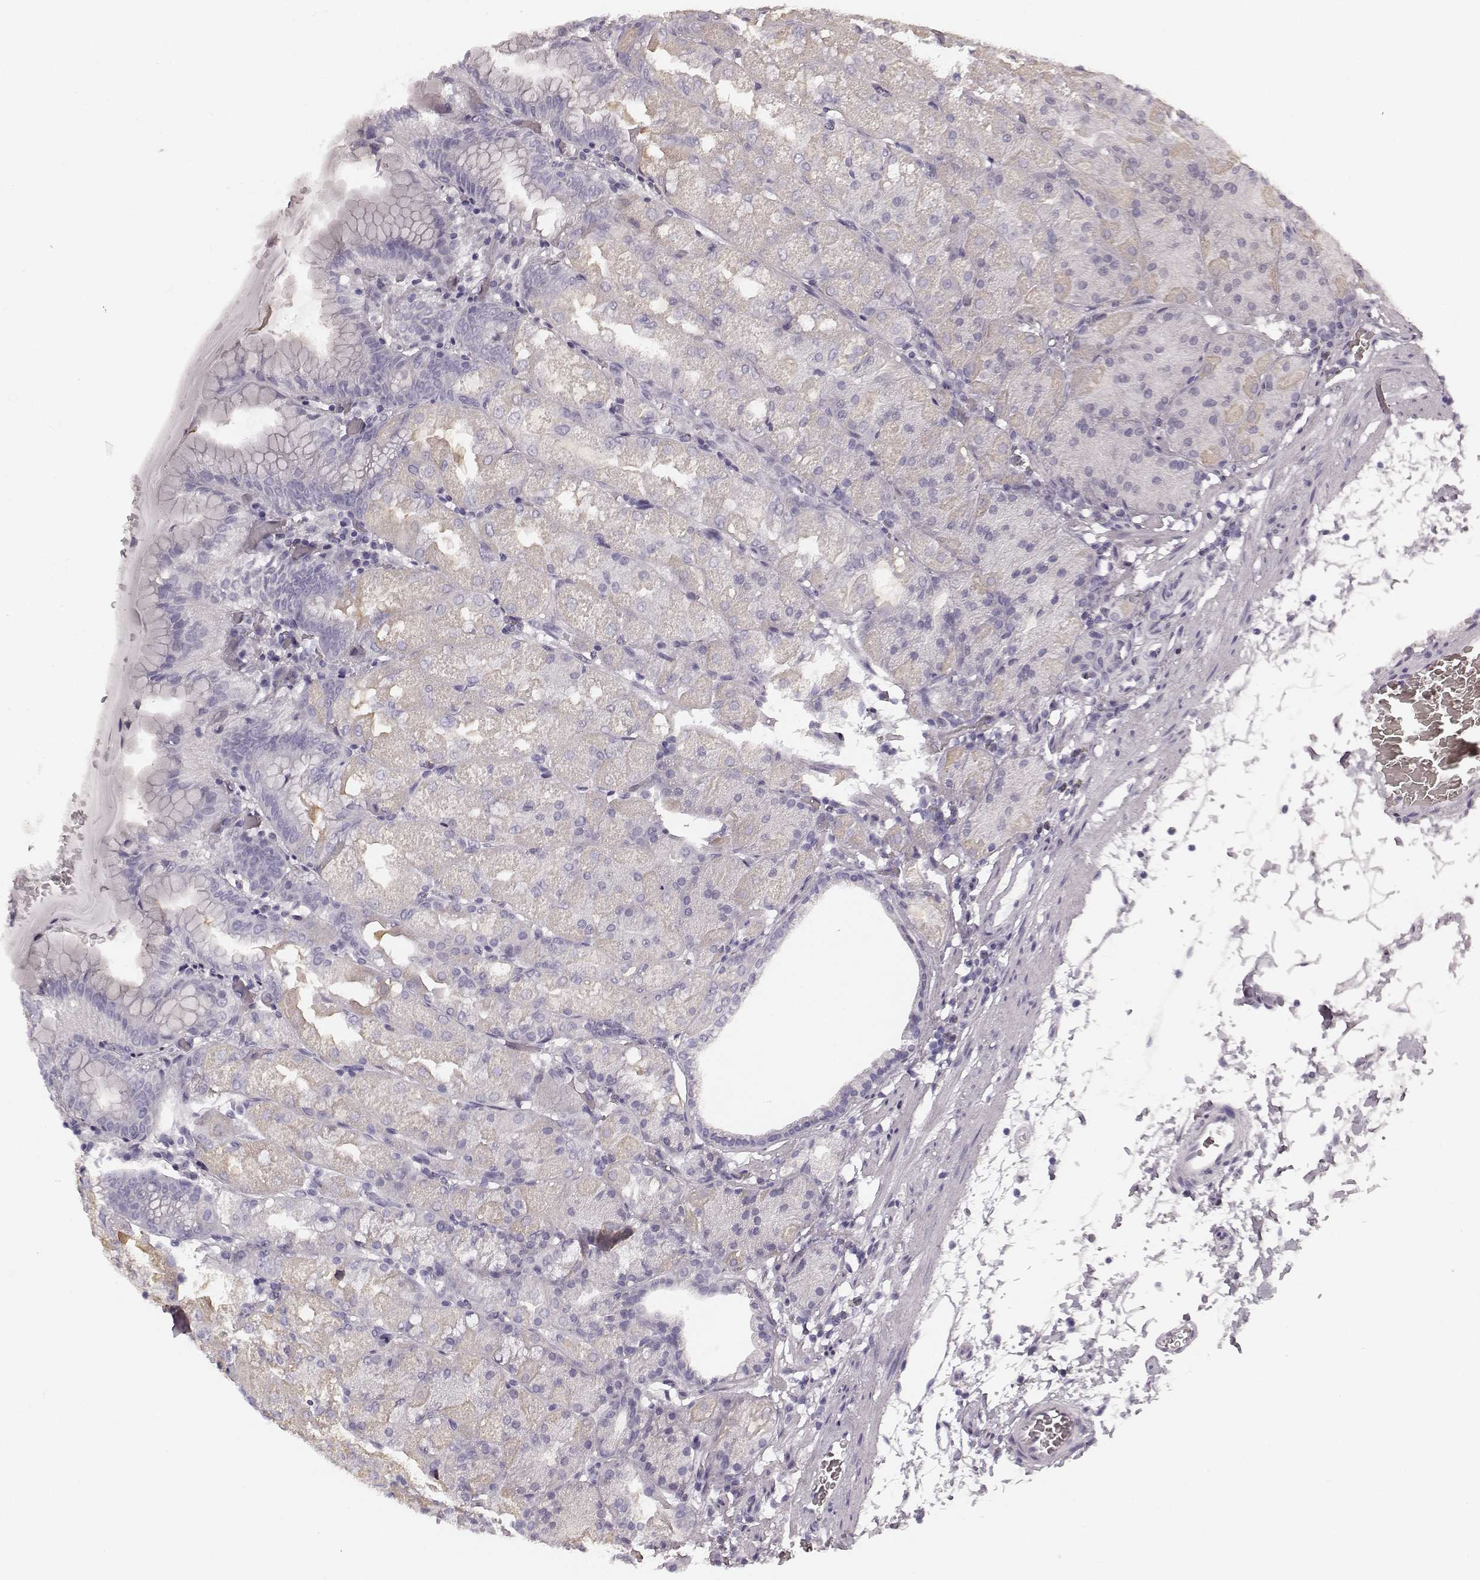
{"staining": {"intensity": "weak", "quantity": "<25%", "location": "cytoplasmic/membranous"}, "tissue": "stomach", "cell_type": "Glandular cells", "image_type": "normal", "snomed": [{"axis": "morphology", "description": "Normal tissue, NOS"}, {"axis": "topography", "description": "Stomach, upper"}, {"axis": "topography", "description": "Stomach"}, {"axis": "topography", "description": "Stomach, lower"}], "caption": "This is an immunohistochemistry (IHC) photomicrograph of unremarkable stomach. There is no staining in glandular cells.", "gene": "TMPRSS15", "patient": {"sex": "male", "age": 62}}